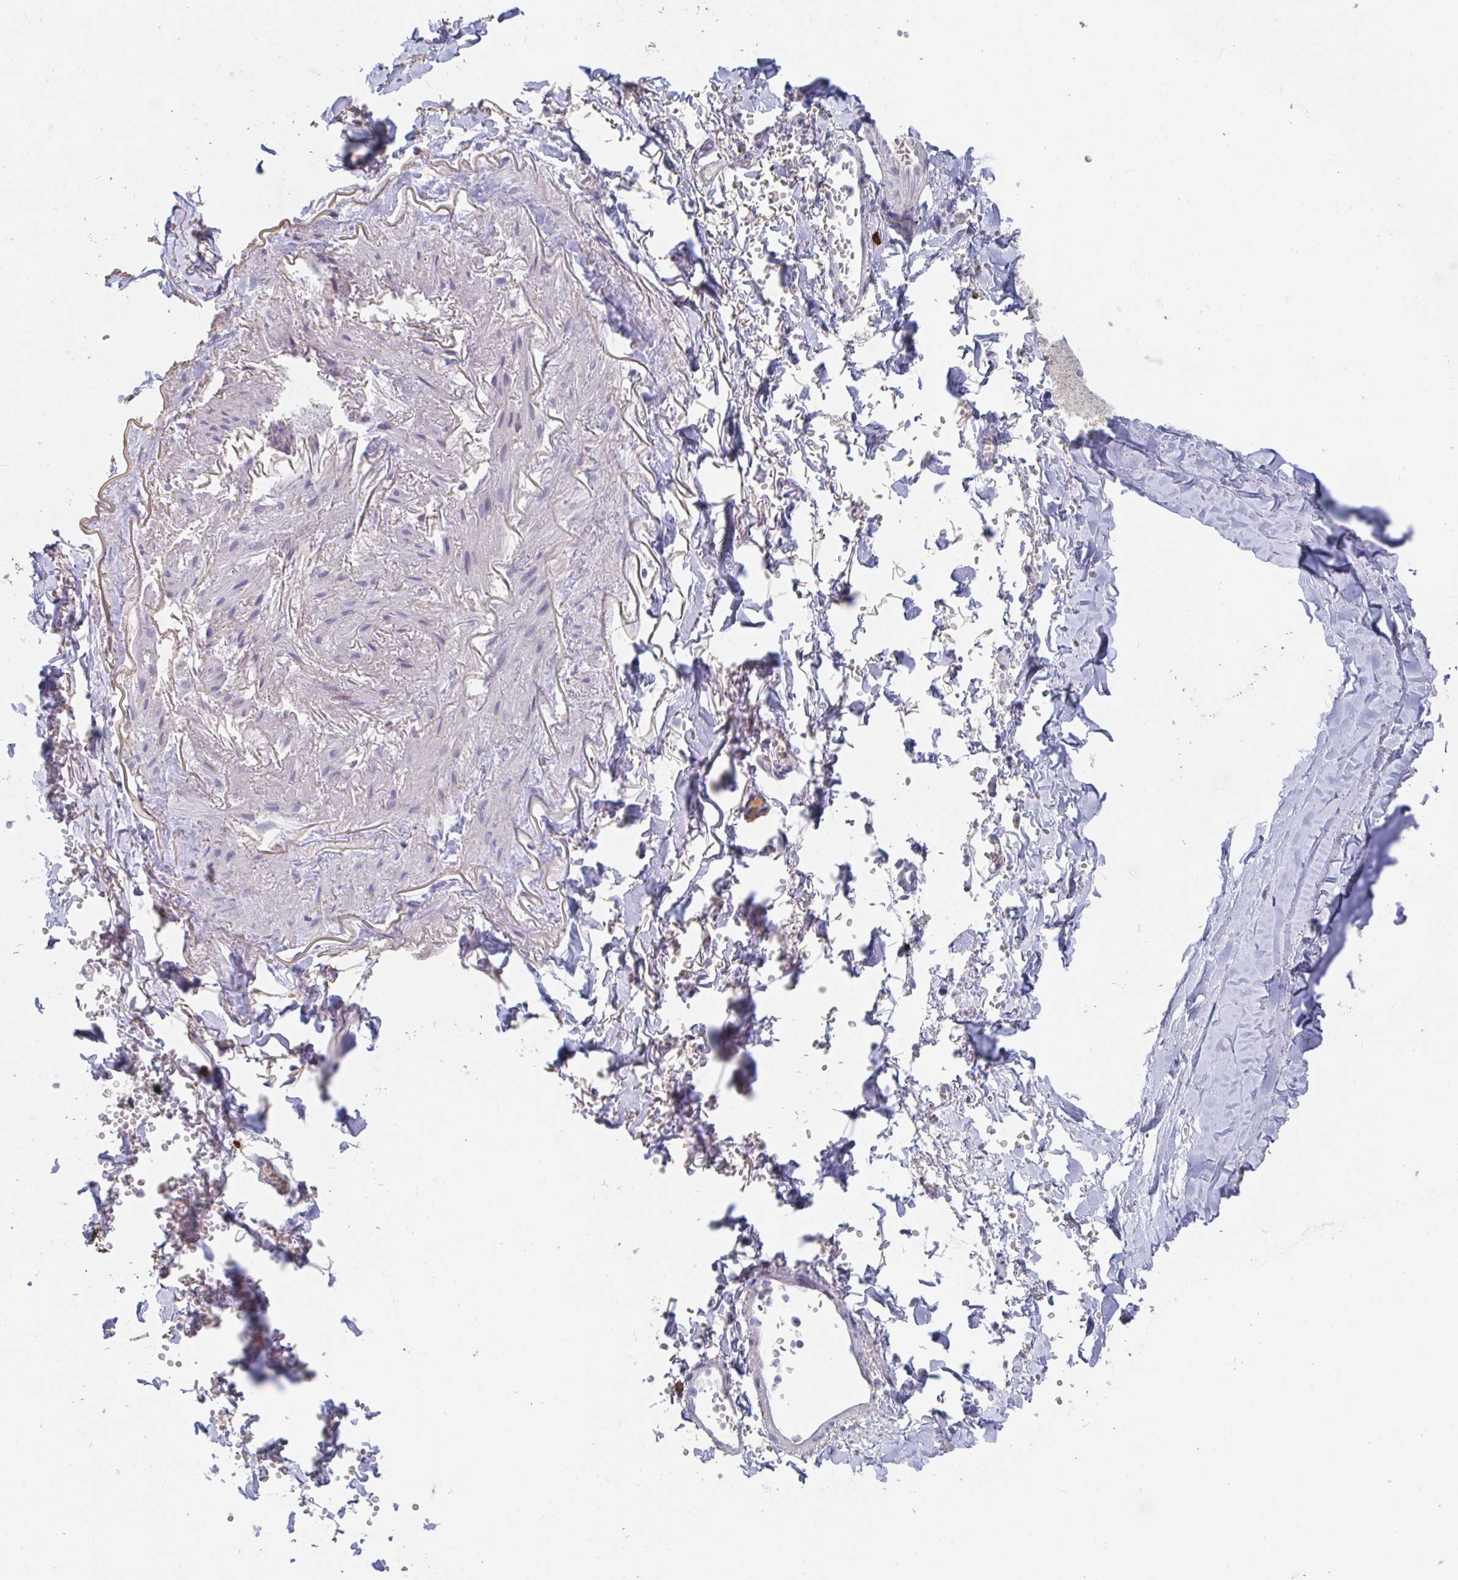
{"staining": {"intensity": "negative", "quantity": "none", "location": "none"}, "tissue": "adipose tissue", "cell_type": "Adipocytes", "image_type": "normal", "snomed": [{"axis": "morphology", "description": "Normal tissue, NOS"}, {"axis": "topography", "description": "Cartilage tissue"}, {"axis": "topography", "description": "Bronchus"}, {"axis": "topography", "description": "Peripheral nerve tissue"}], "caption": "This is a histopathology image of immunohistochemistry staining of unremarkable adipose tissue, which shows no expression in adipocytes.", "gene": "KCNK5", "patient": {"sex": "female", "age": 59}}